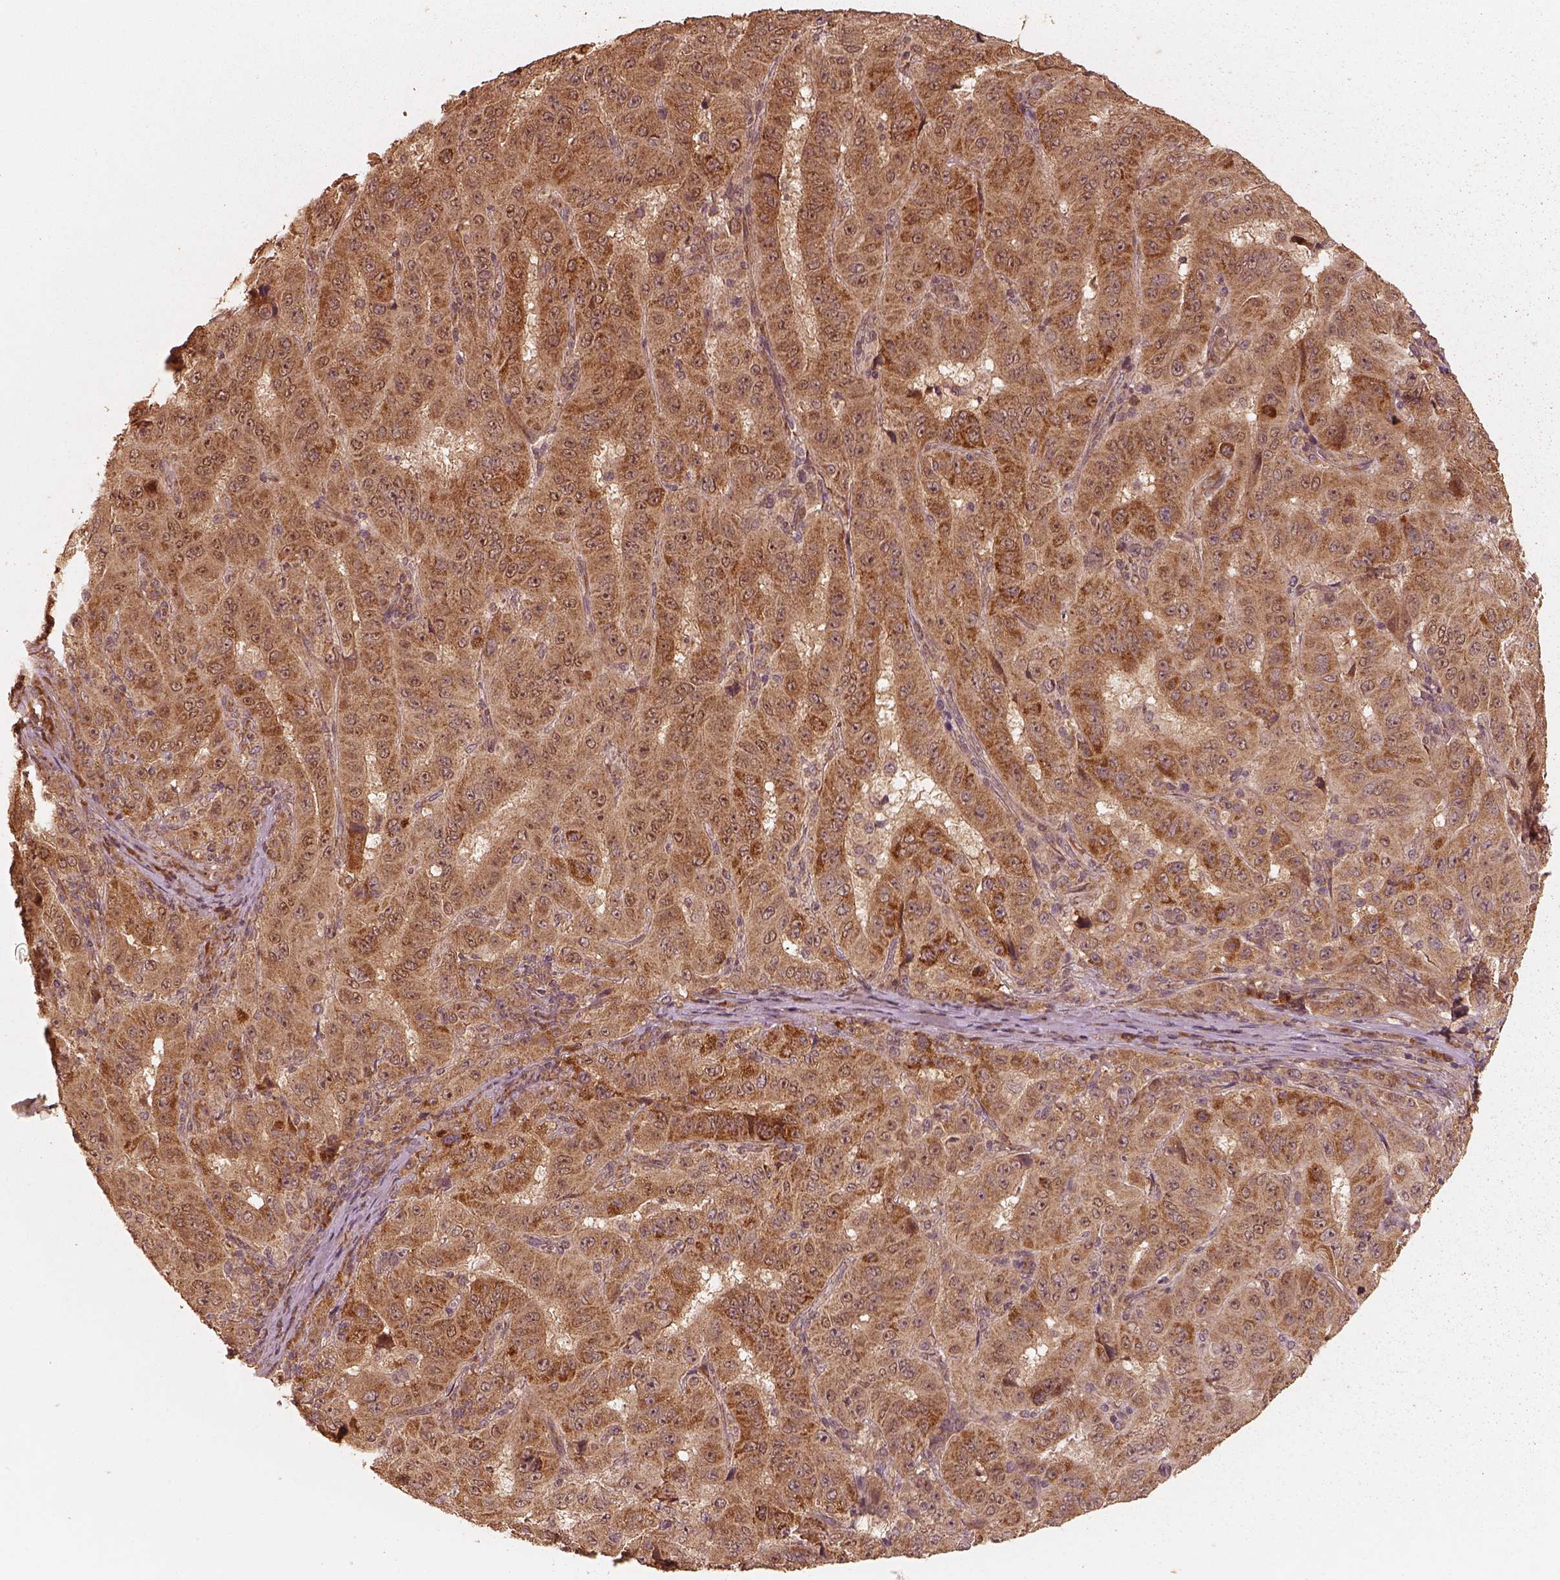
{"staining": {"intensity": "strong", "quantity": ">75%", "location": "cytoplasmic/membranous"}, "tissue": "pancreatic cancer", "cell_type": "Tumor cells", "image_type": "cancer", "snomed": [{"axis": "morphology", "description": "Adenocarcinoma, NOS"}, {"axis": "topography", "description": "Pancreas"}], "caption": "DAB immunohistochemical staining of pancreatic adenocarcinoma demonstrates strong cytoplasmic/membranous protein positivity in approximately >75% of tumor cells. The protein of interest is stained brown, and the nuclei are stained in blue (DAB (3,3'-diaminobenzidine) IHC with brightfield microscopy, high magnification).", "gene": "DNAJC25", "patient": {"sex": "male", "age": 63}}